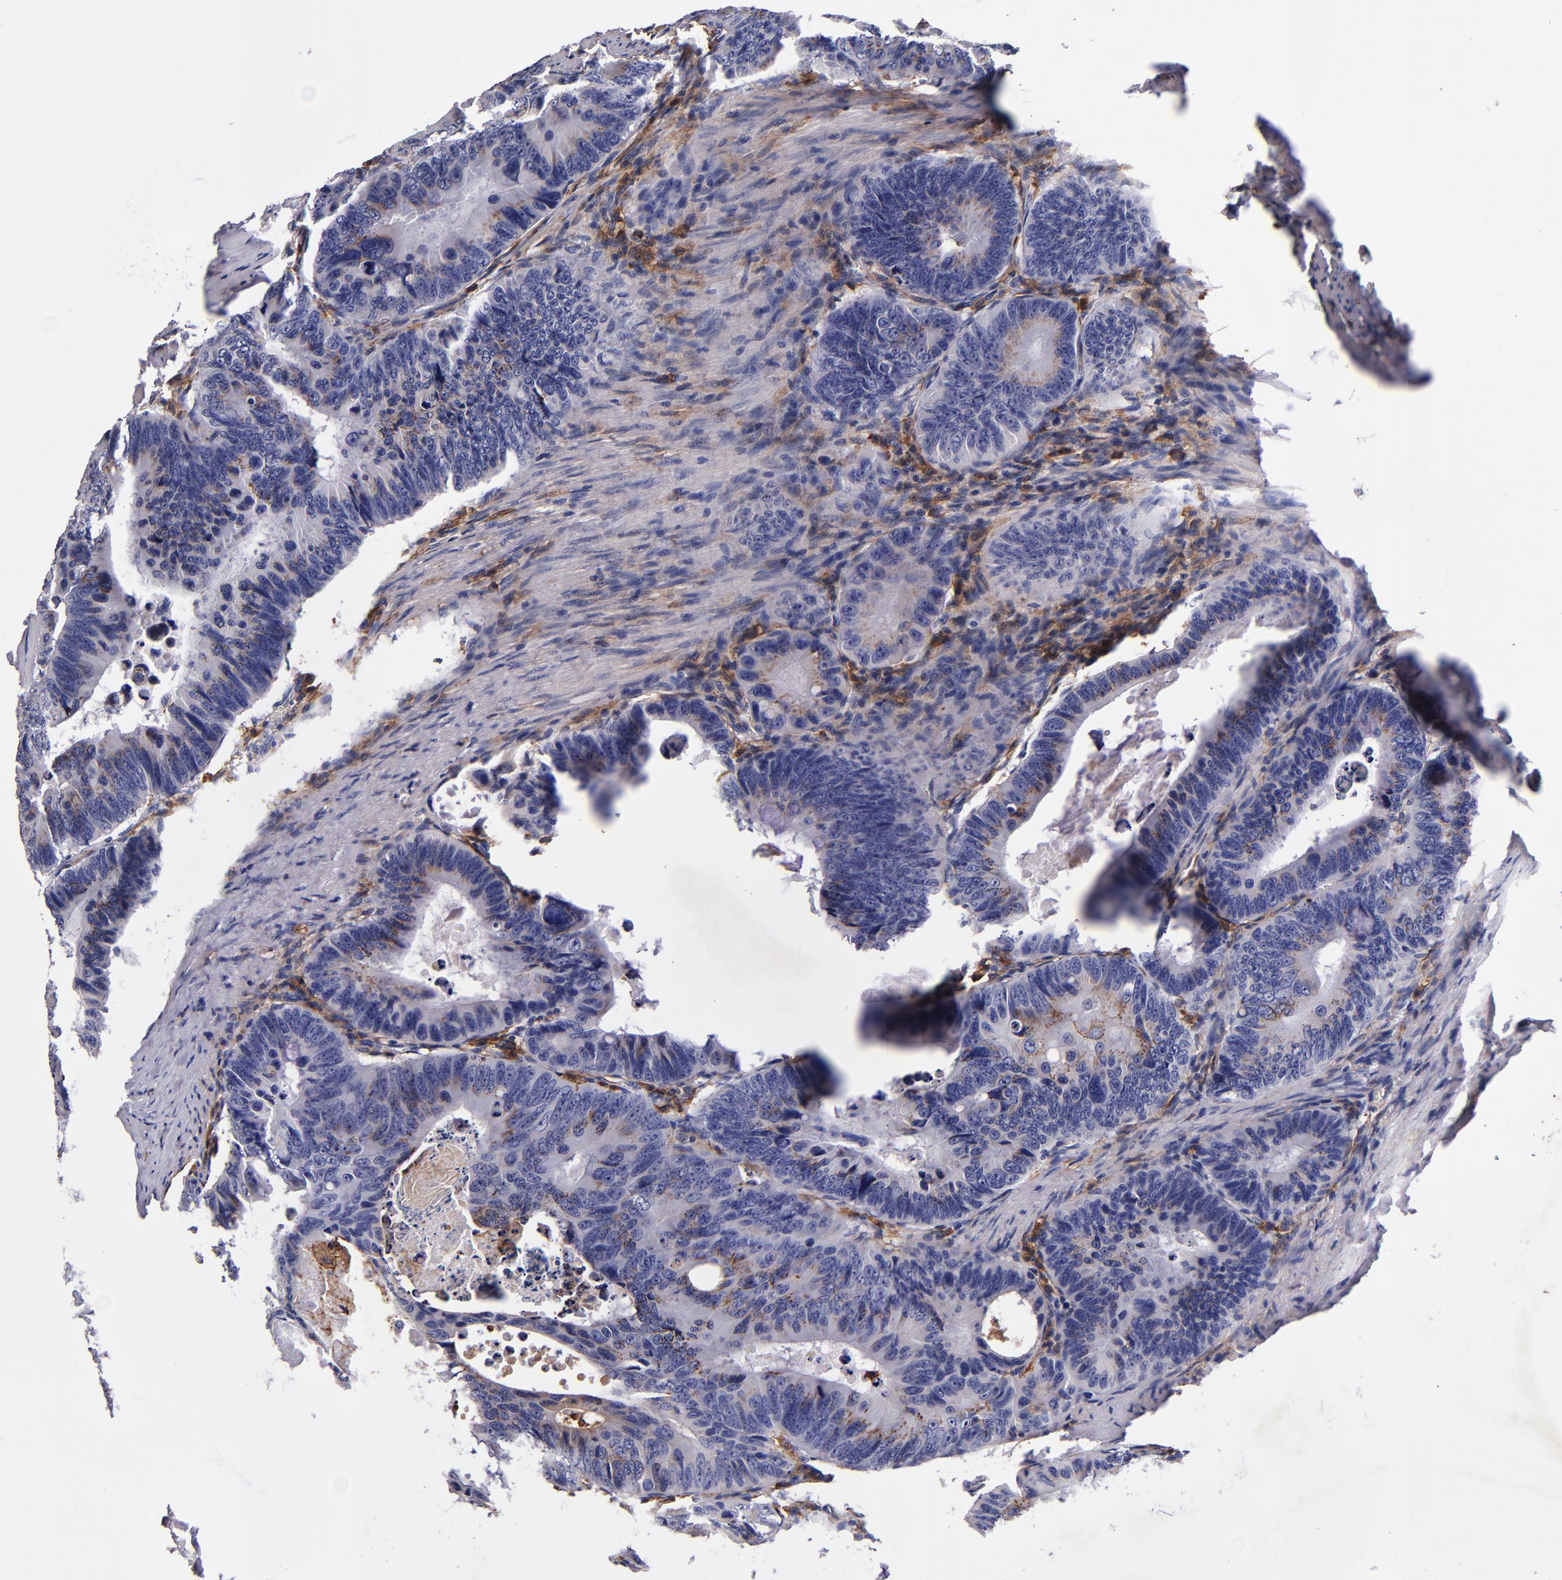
{"staining": {"intensity": "strong", "quantity": "25%-75%", "location": "cytoplasmic/membranous"}, "tissue": "colorectal cancer", "cell_type": "Tumor cells", "image_type": "cancer", "snomed": [{"axis": "morphology", "description": "Adenocarcinoma, NOS"}, {"axis": "topography", "description": "Colon"}], "caption": "Colorectal adenocarcinoma stained with immunohistochemistry reveals strong cytoplasmic/membranous positivity in approximately 25%-75% of tumor cells. (Brightfield microscopy of DAB IHC at high magnification).", "gene": "SIRPA", "patient": {"sex": "female", "age": 55}}